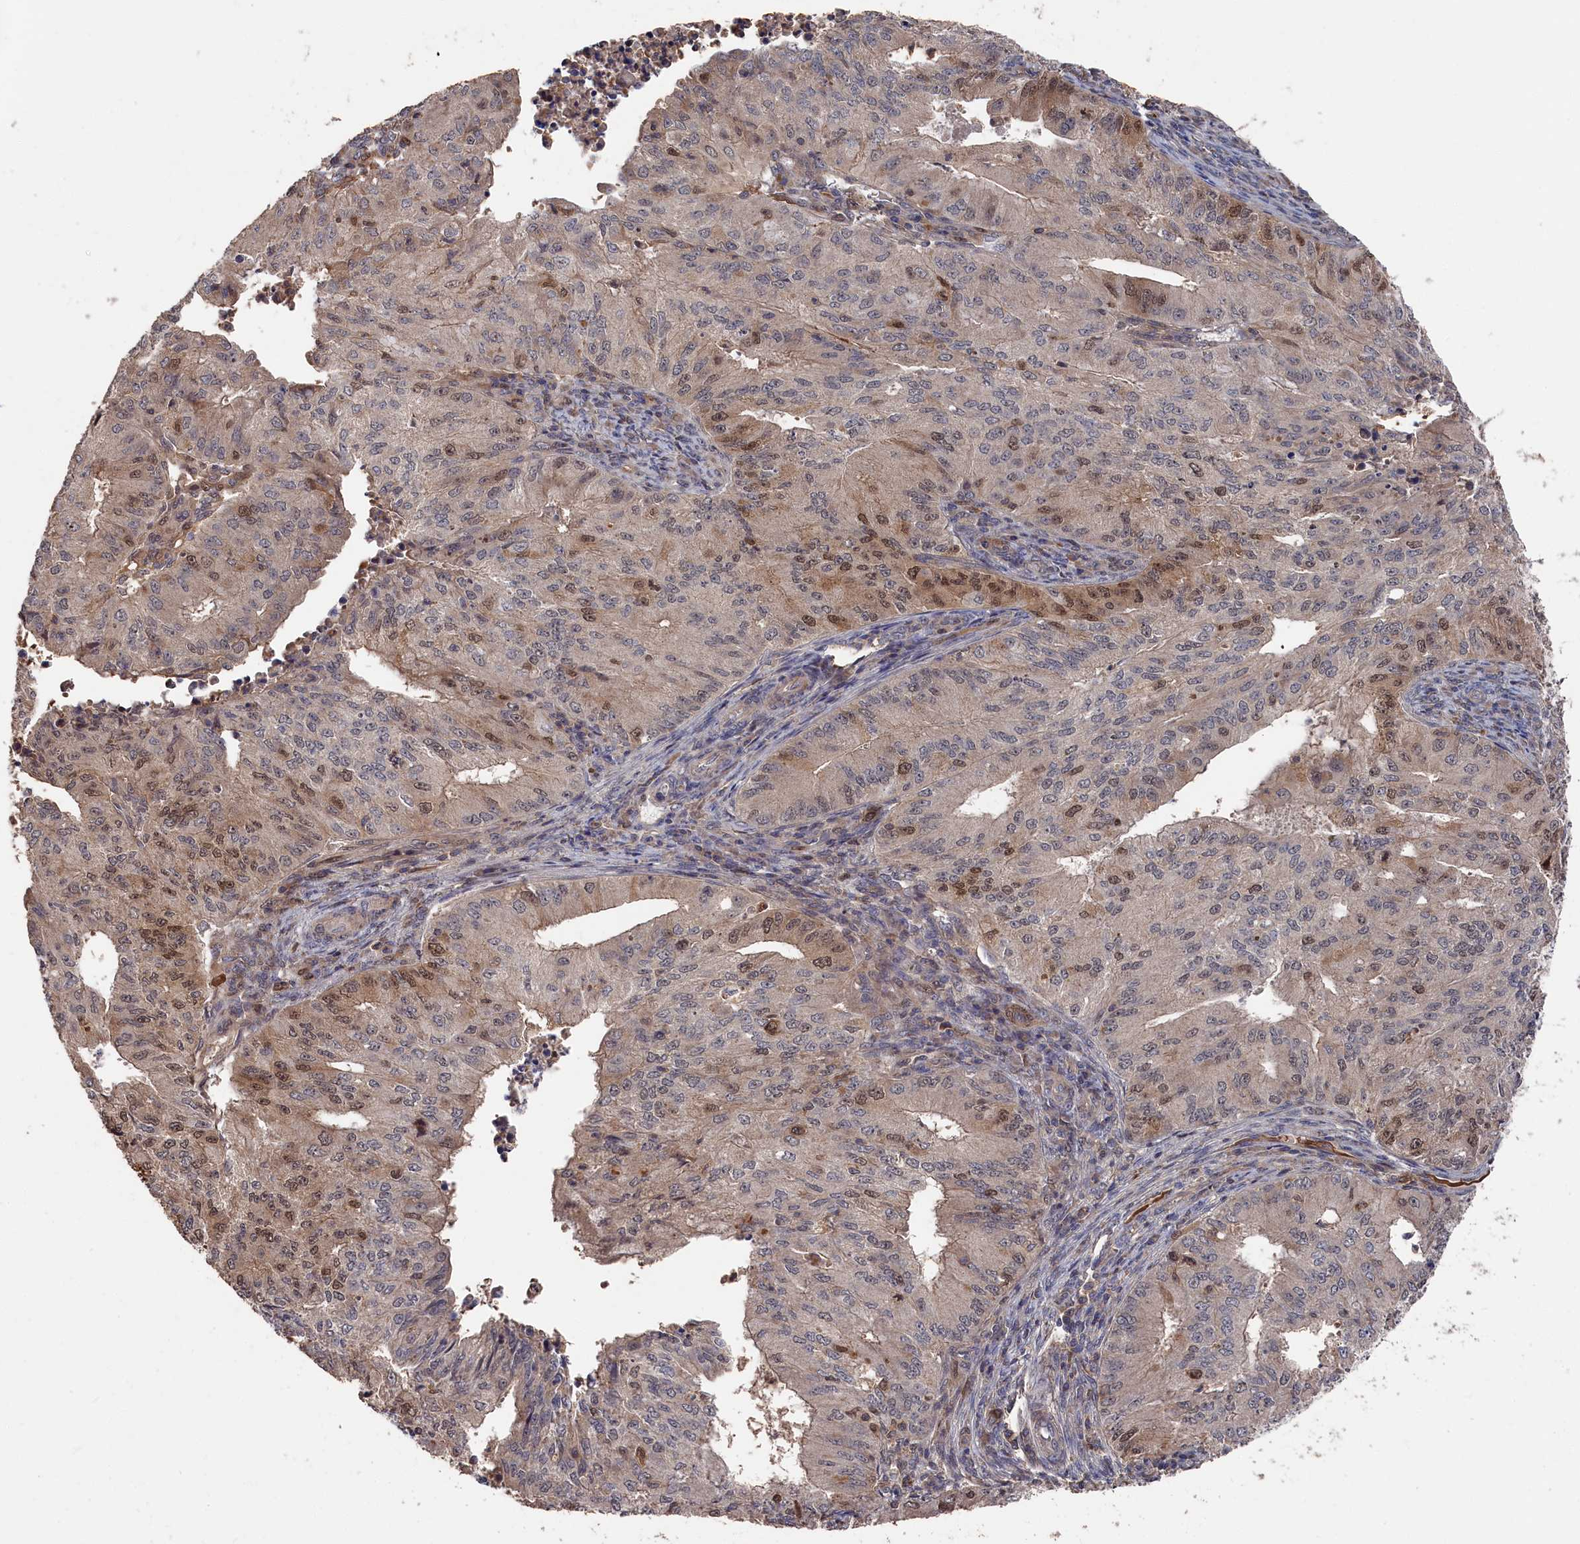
{"staining": {"intensity": "moderate", "quantity": "<25%", "location": "nuclear"}, "tissue": "endometrial cancer", "cell_type": "Tumor cells", "image_type": "cancer", "snomed": [{"axis": "morphology", "description": "Adenocarcinoma, NOS"}, {"axis": "topography", "description": "Endometrium"}], "caption": "Approximately <25% of tumor cells in human adenocarcinoma (endometrial) reveal moderate nuclear protein positivity as visualized by brown immunohistochemical staining.", "gene": "RMI2", "patient": {"sex": "female", "age": 50}}